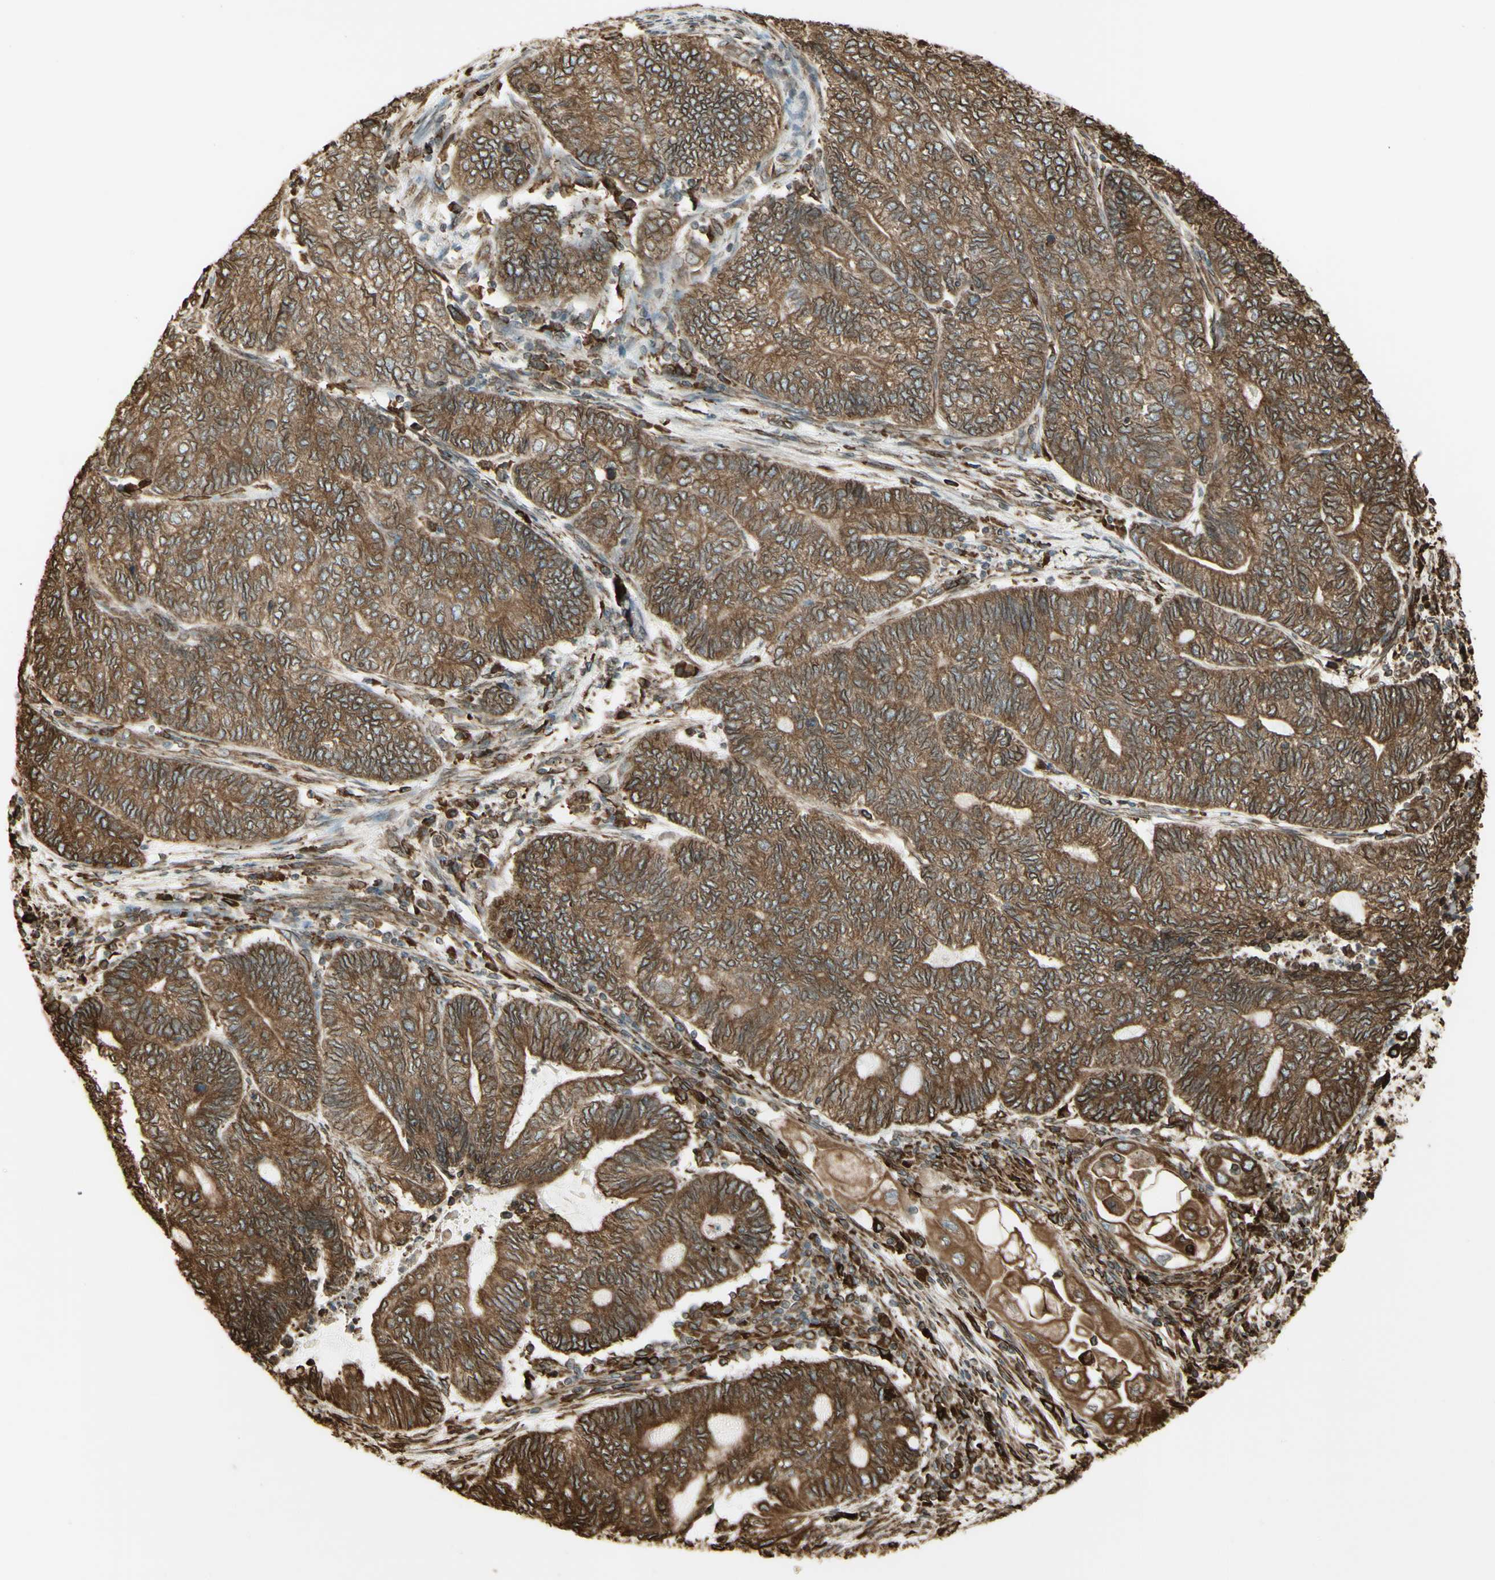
{"staining": {"intensity": "moderate", "quantity": ">75%", "location": "cytoplasmic/membranous"}, "tissue": "endometrial cancer", "cell_type": "Tumor cells", "image_type": "cancer", "snomed": [{"axis": "morphology", "description": "Adenocarcinoma, NOS"}, {"axis": "topography", "description": "Uterus"}, {"axis": "topography", "description": "Endometrium"}], "caption": "Adenocarcinoma (endometrial) was stained to show a protein in brown. There is medium levels of moderate cytoplasmic/membranous positivity in about >75% of tumor cells. The staining was performed using DAB to visualize the protein expression in brown, while the nuclei were stained in blue with hematoxylin (Magnification: 20x).", "gene": "CANX", "patient": {"sex": "female", "age": 70}}